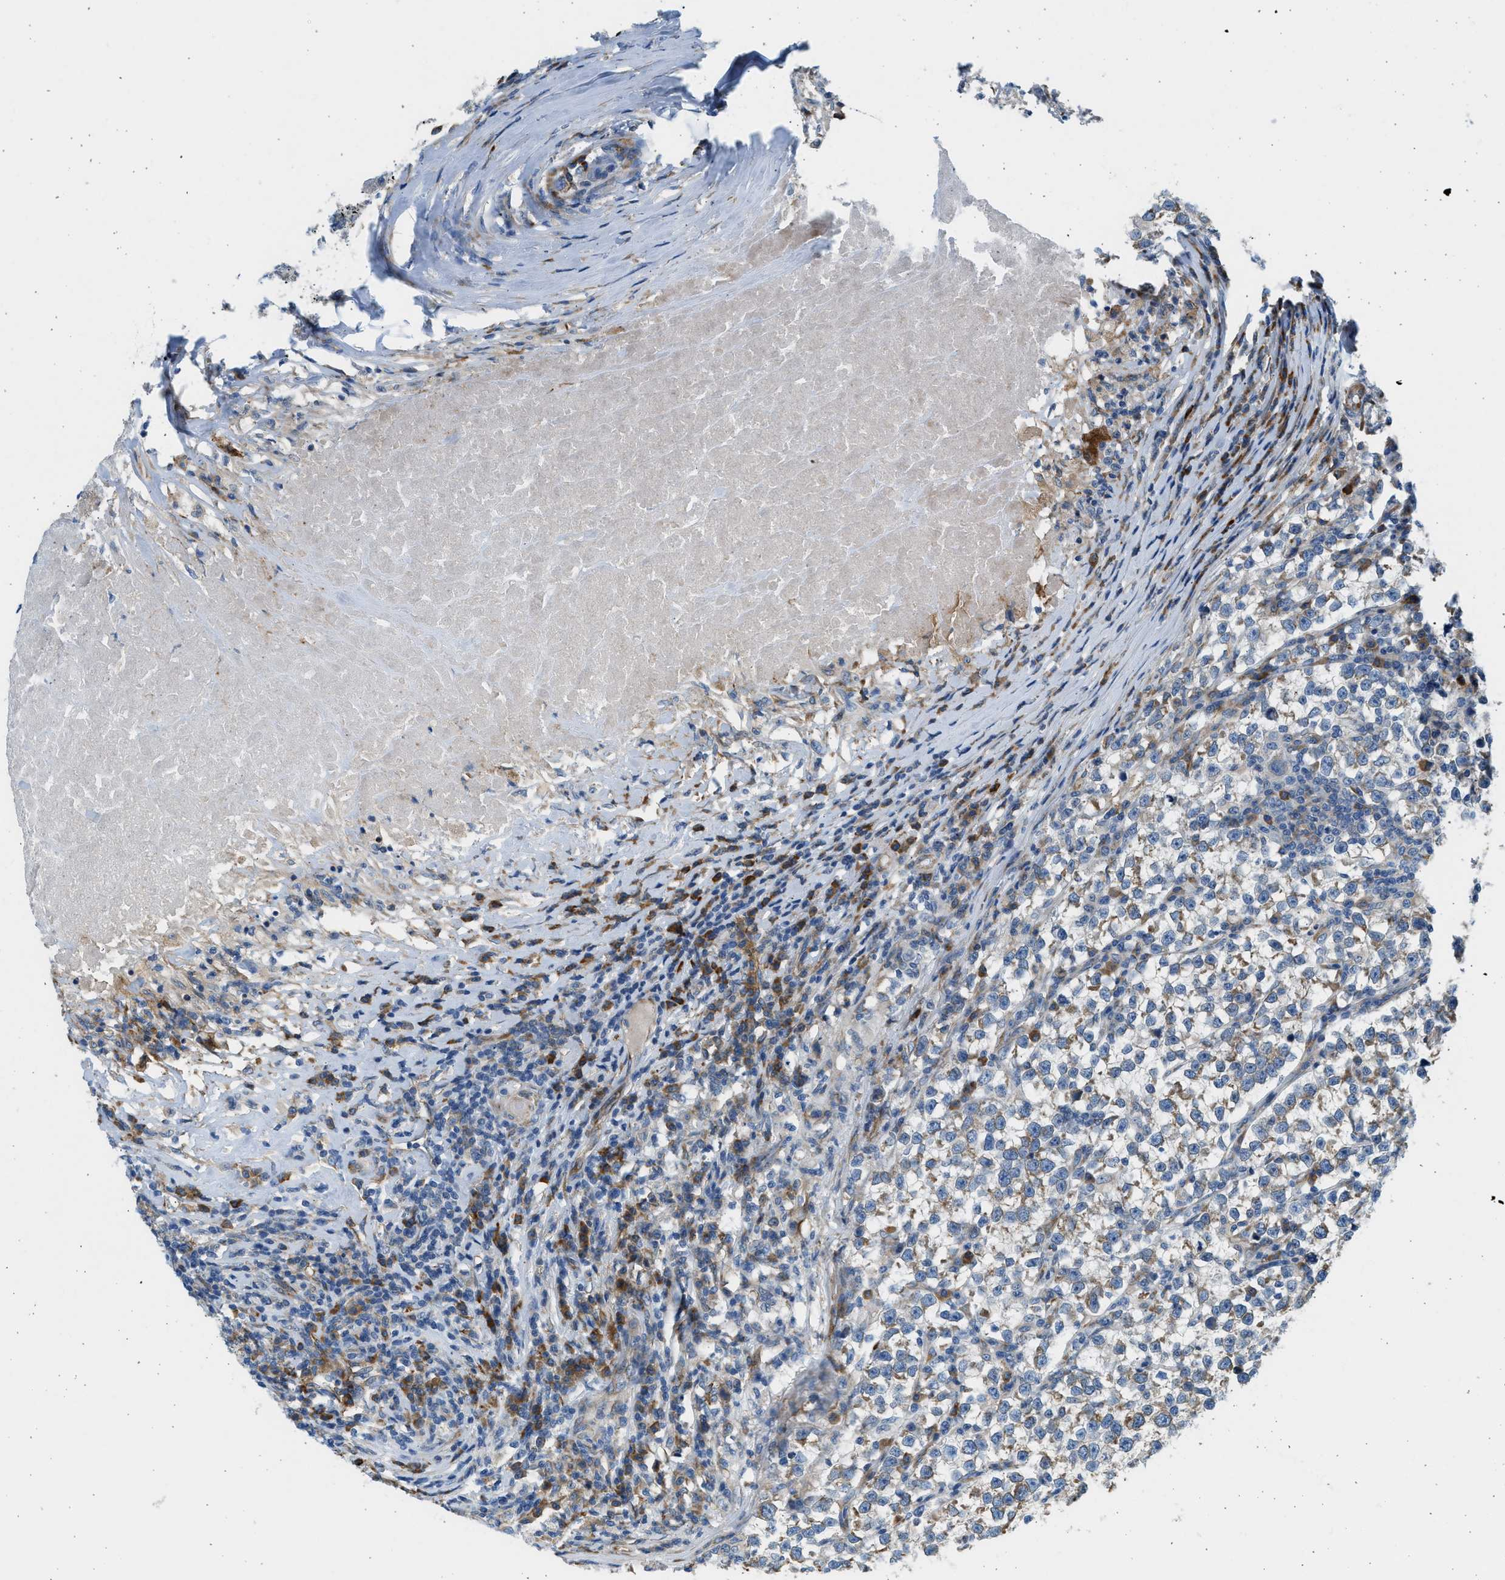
{"staining": {"intensity": "weak", "quantity": "25%-75%", "location": "cytoplasmic/membranous"}, "tissue": "testis cancer", "cell_type": "Tumor cells", "image_type": "cancer", "snomed": [{"axis": "morphology", "description": "Normal tissue, NOS"}, {"axis": "morphology", "description": "Seminoma, NOS"}, {"axis": "topography", "description": "Testis"}], "caption": "This histopathology image displays testis seminoma stained with immunohistochemistry to label a protein in brown. The cytoplasmic/membranous of tumor cells show weak positivity for the protein. Nuclei are counter-stained blue.", "gene": "CNTN6", "patient": {"sex": "male", "age": 43}}